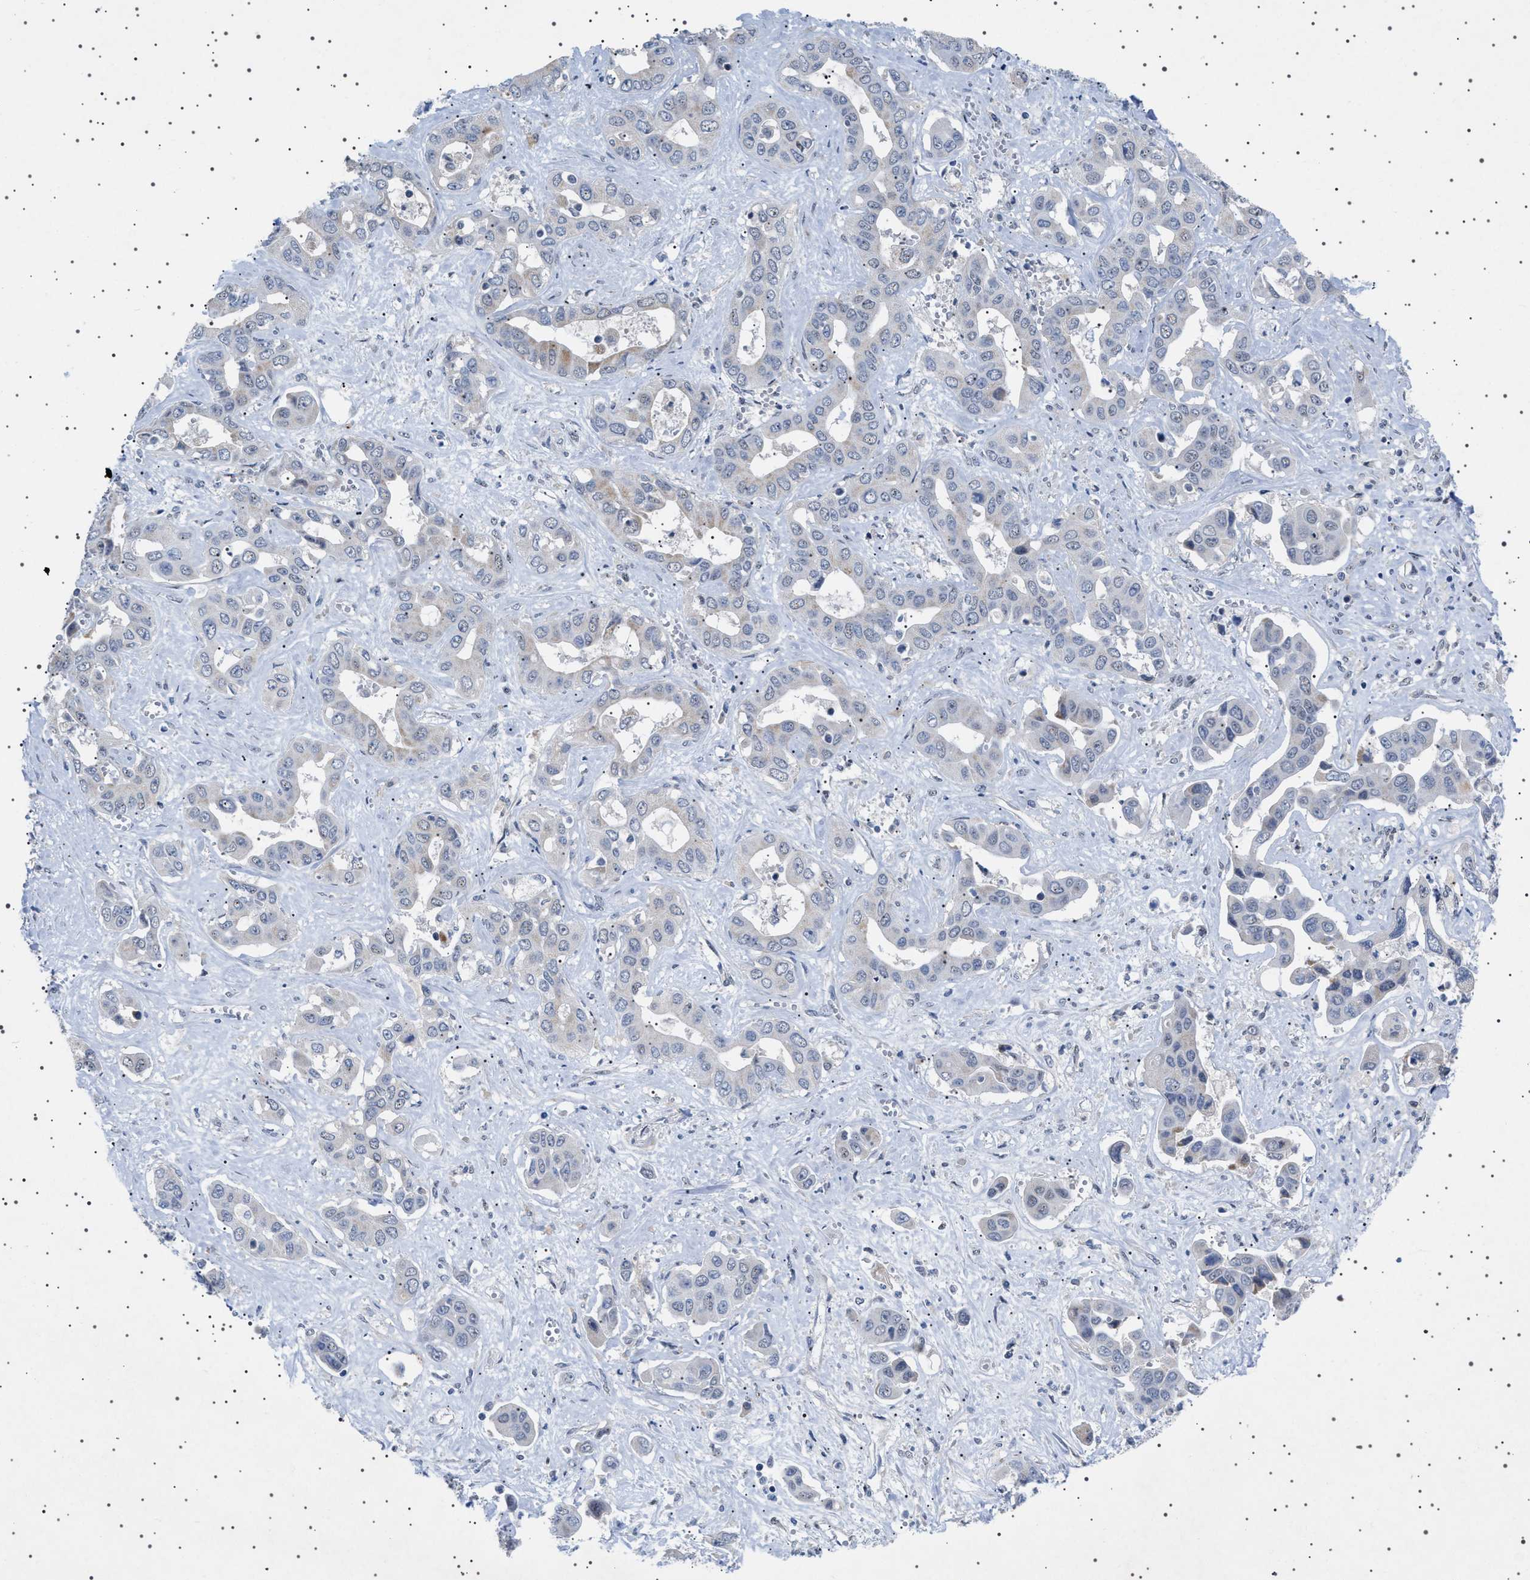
{"staining": {"intensity": "negative", "quantity": "none", "location": "none"}, "tissue": "liver cancer", "cell_type": "Tumor cells", "image_type": "cancer", "snomed": [{"axis": "morphology", "description": "Cholangiocarcinoma"}, {"axis": "topography", "description": "Liver"}], "caption": "IHC of liver cholangiocarcinoma reveals no staining in tumor cells. (Immunohistochemistry (ihc), brightfield microscopy, high magnification).", "gene": "HTR1A", "patient": {"sex": "female", "age": 52}}